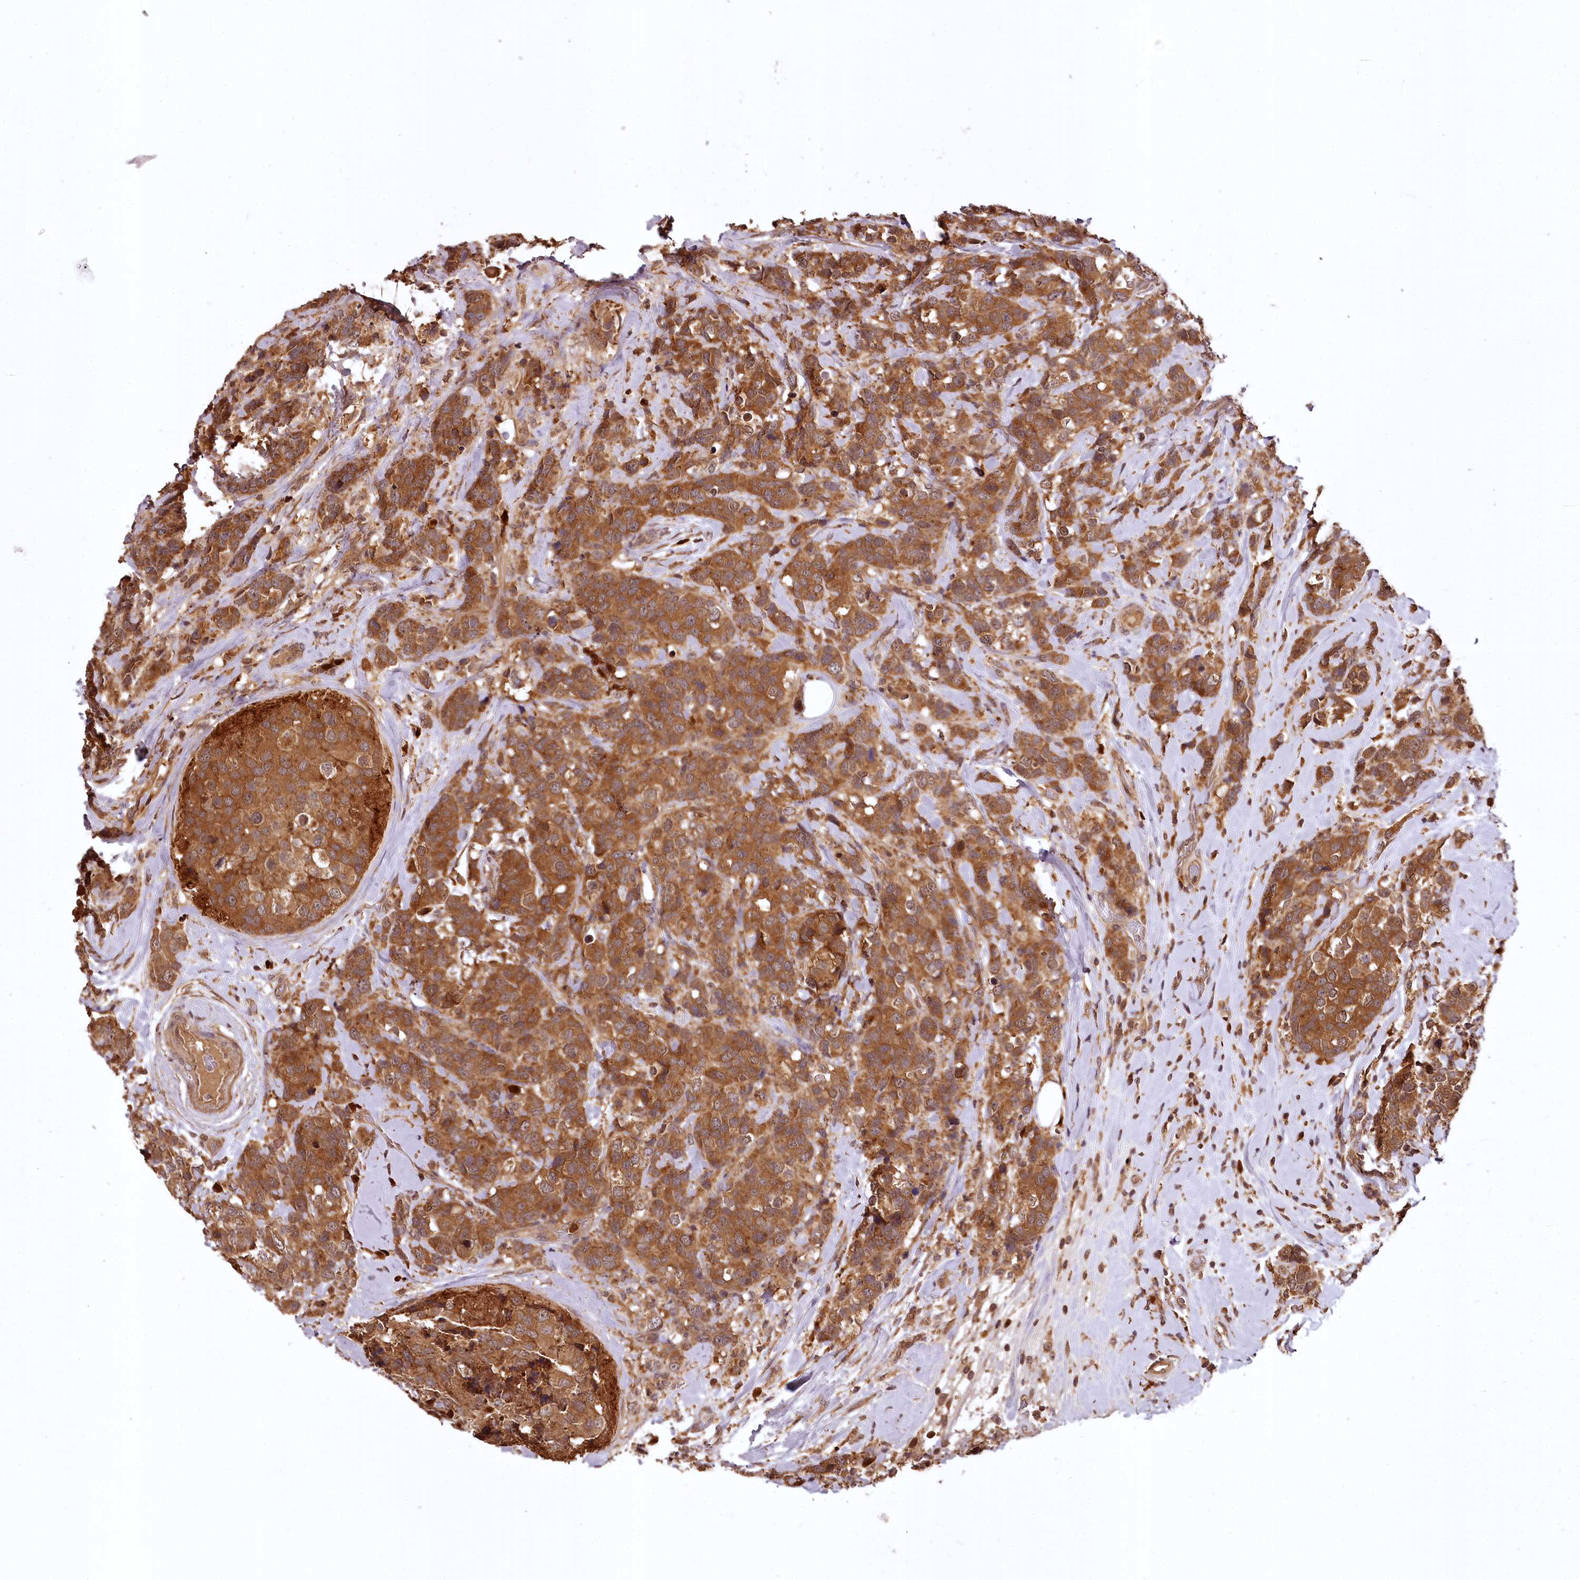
{"staining": {"intensity": "moderate", "quantity": ">75%", "location": "cytoplasmic/membranous"}, "tissue": "breast cancer", "cell_type": "Tumor cells", "image_type": "cancer", "snomed": [{"axis": "morphology", "description": "Lobular carcinoma"}, {"axis": "topography", "description": "Breast"}], "caption": "IHC image of neoplastic tissue: breast cancer (lobular carcinoma) stained using IHC displays medium levels of moderate protein expression localized specifically in the cytoplasmic/membranous of tumor cells, appearing as a cytoplasmic/membranous brown color.", "gene": "TTC12", "patient": {"sex": "female", "age": 59}}